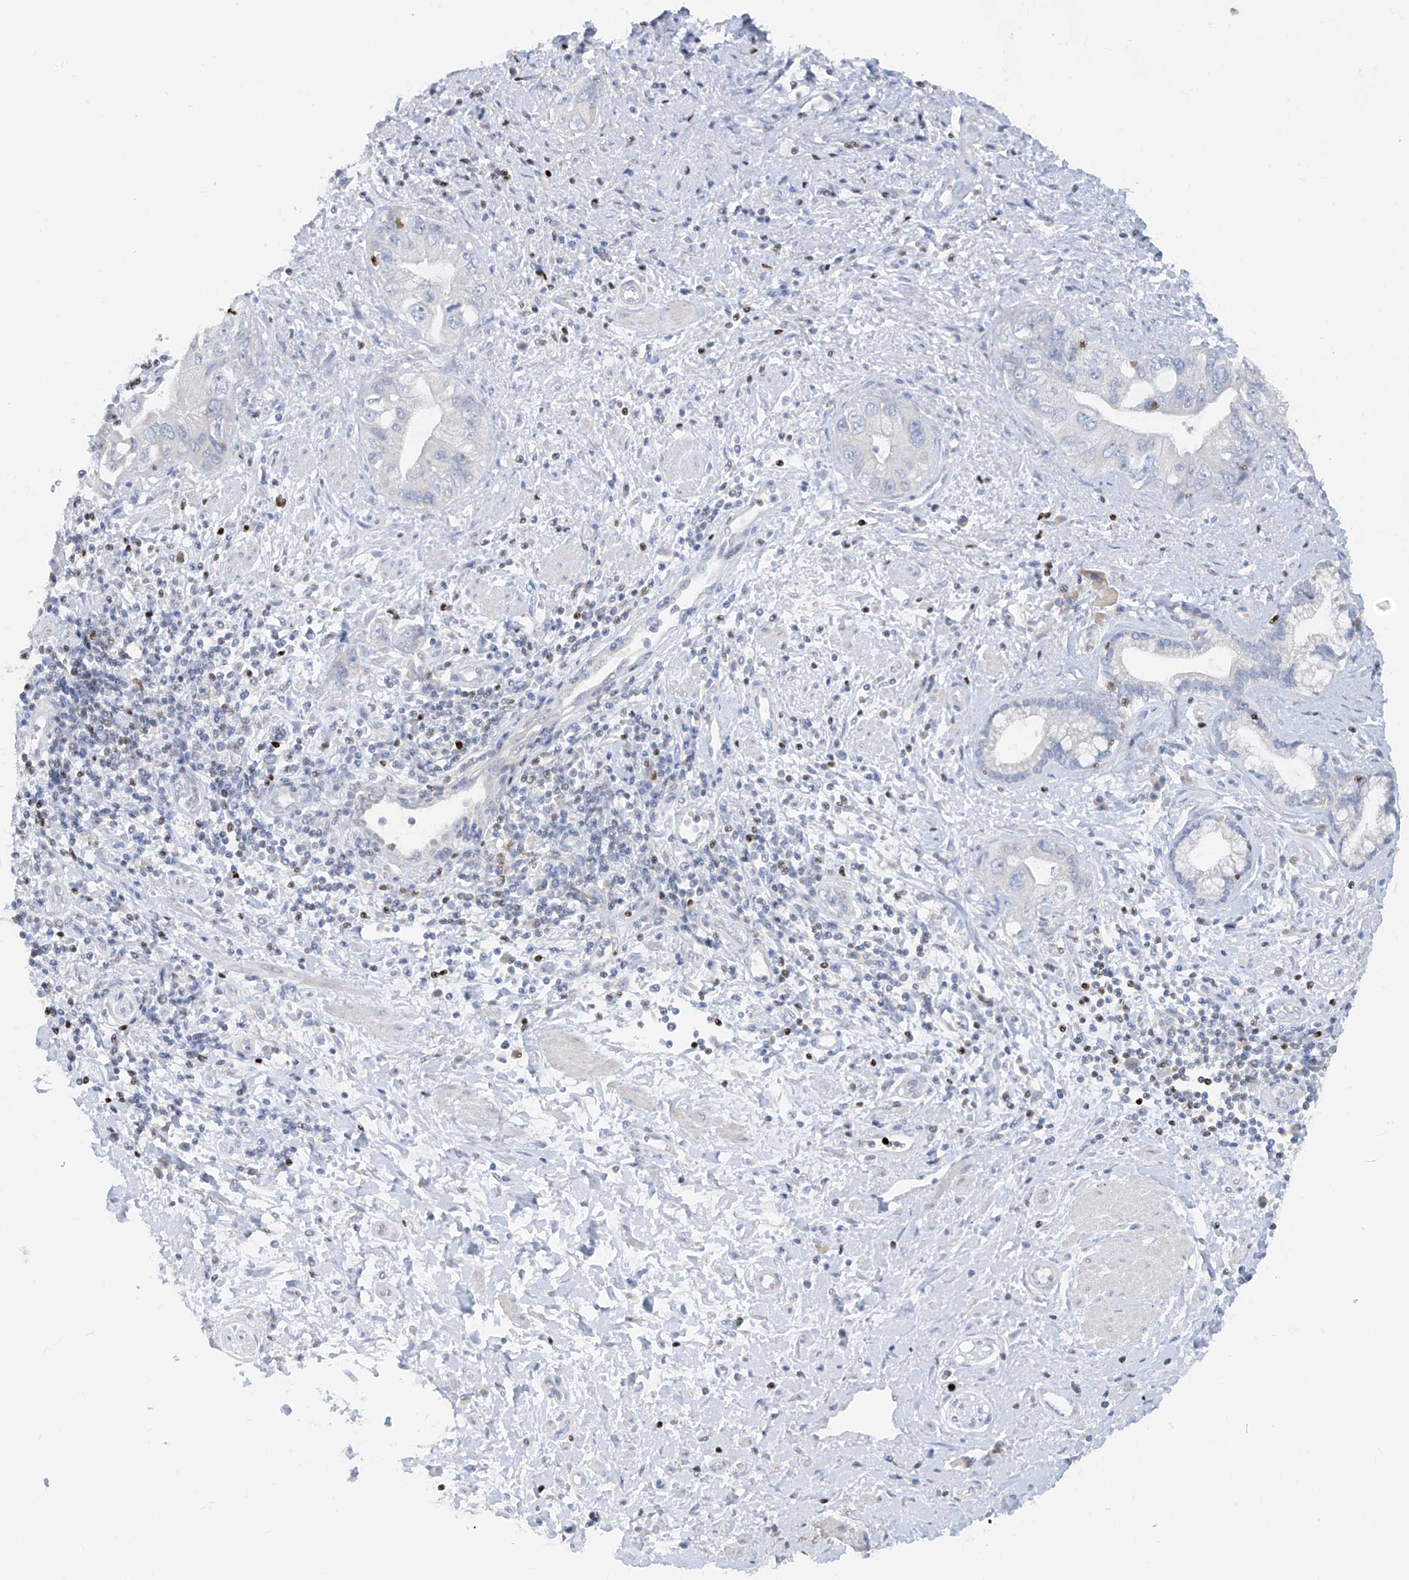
{"staining": {"intensity": "negative", "quantity": "none", "location": "none"}, "tissue": "pancreatic cancer", "cell_type": "Tumor cells", "image_type": "cancer", "snomed": [{"axis": "morphology", "description": "Adenocarcinoma, NOS"}, {"axis": "topography", "description": "Pancreas"}], "caption": "Immunohistochemical staining of human adenocarcinoma (pancreatic) shows no significant expression in tumor cells. (DAB immunohistochemistry (IHC), high magnification).", "gene": "TBX21", "patient": {"sex": "female", "age": 73}}